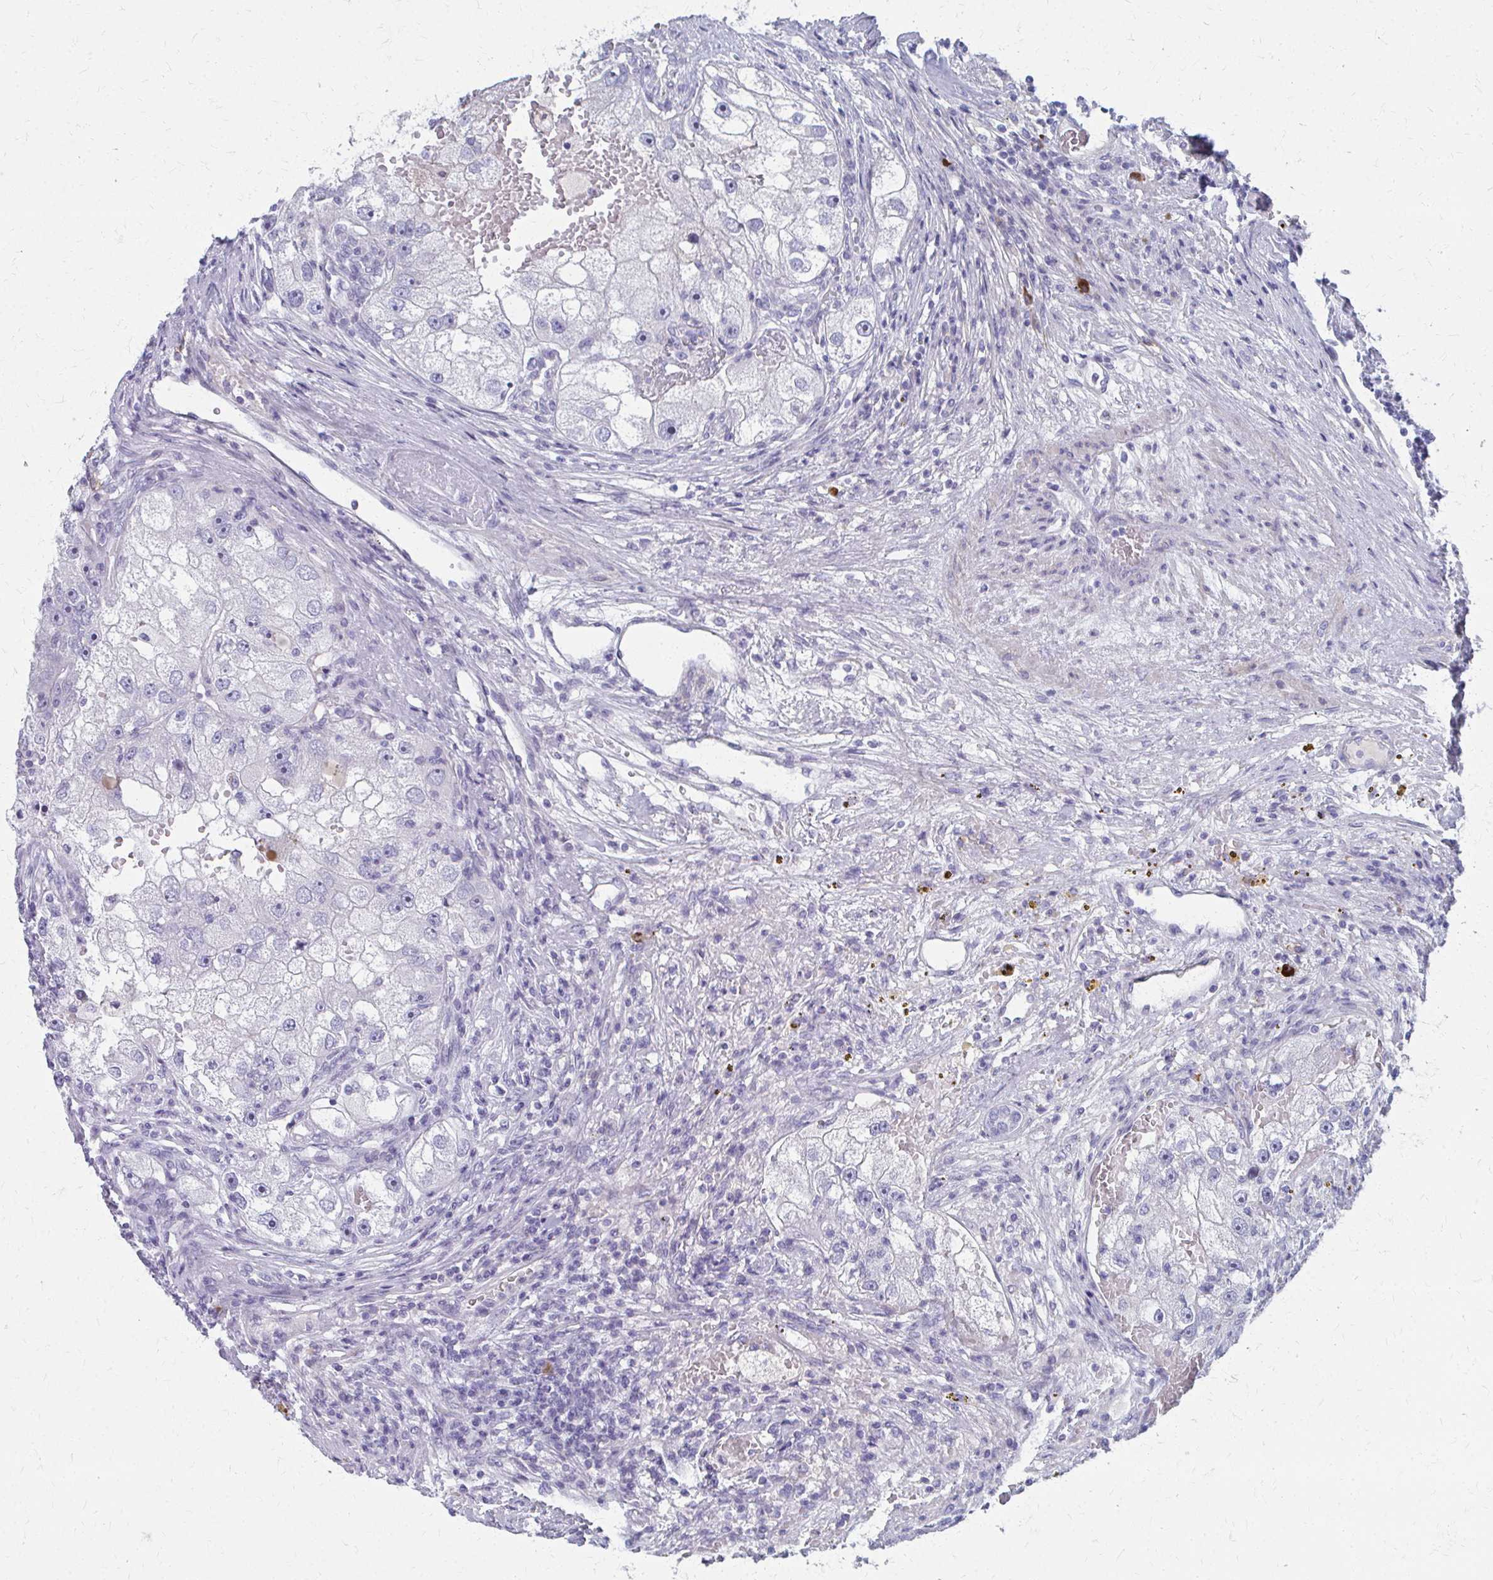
{"staining": {"intensity": "negative", "quantity": "none", "location": "none"}, "tissue": "renal cancer", "cell_type": "Tumor cells", "image_type": "cancer", "snomed": [{"axis": "morphology", "description": "Adenocarcinoma, NOS"}, {"axis": "topography", "description": "Kidney"}], "caption": "The image exhibits no significant expression in tumor cells of renal adenocarcinoma.", "gene": "MS4A2", "patient": {"sex": "male", "age": 63}}